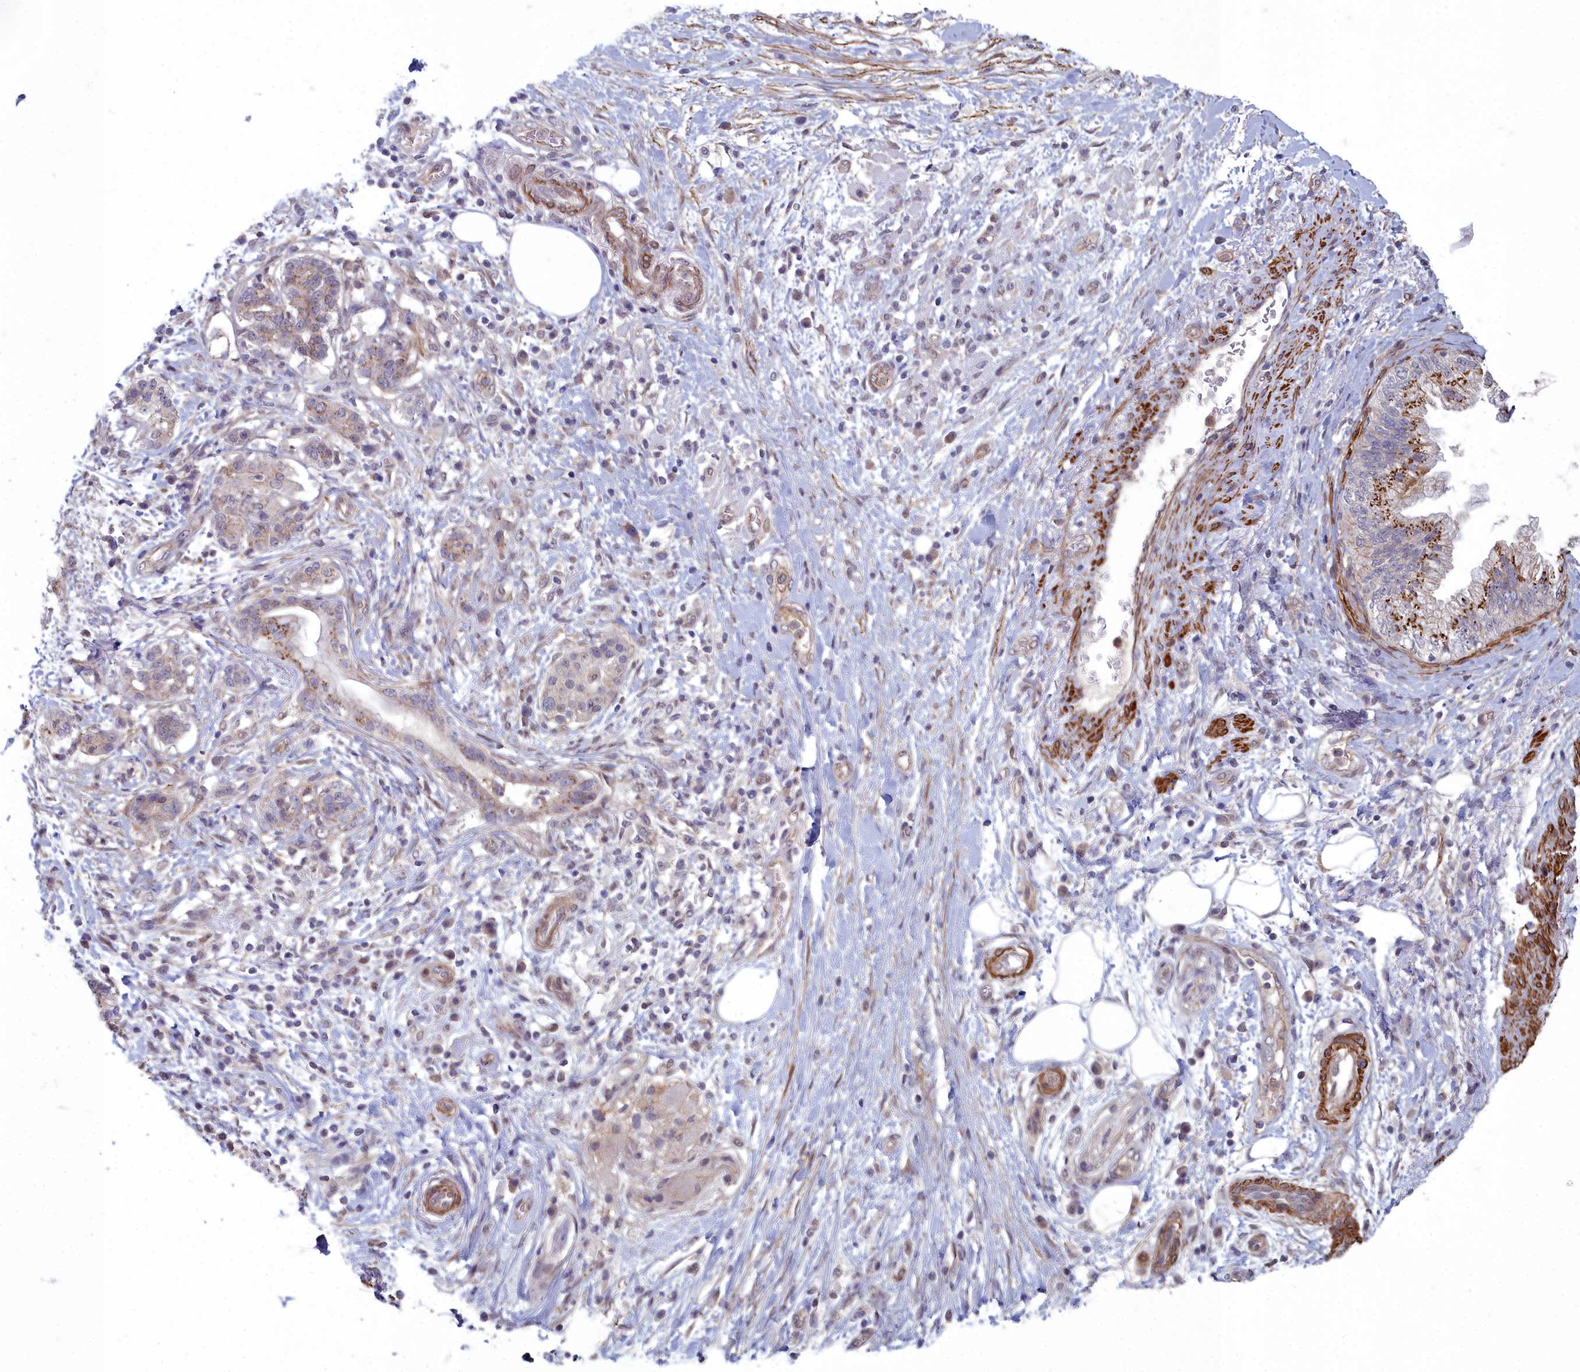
{"staining": {"intensity": "moderate", "quantity": "25%-75%", "location": "cytoplasmic/membranous"}, "tissue": "pancreatic cancer", "cell_type": "Tumor cells", "image_type": "cancer", "snomed": [{"axis": "morphology", "description": "Adenocarcinoma, NOS"}, {"axis": "topography", "description": "Pancreas"}], "caption": "Immunohistochemical staining of human pancreatic adenocarcinoma exhibits medium levels of moderate cytoplasmic/membranous protein expression in approximately 25%-75% of tumor cells. (DAB (3,3'-diaminobenzidine) IHC, brown staining for protein, blue staining for nuclei).", "gene": "ZNF626", "patient": {"sex": "female", "age": 73}}